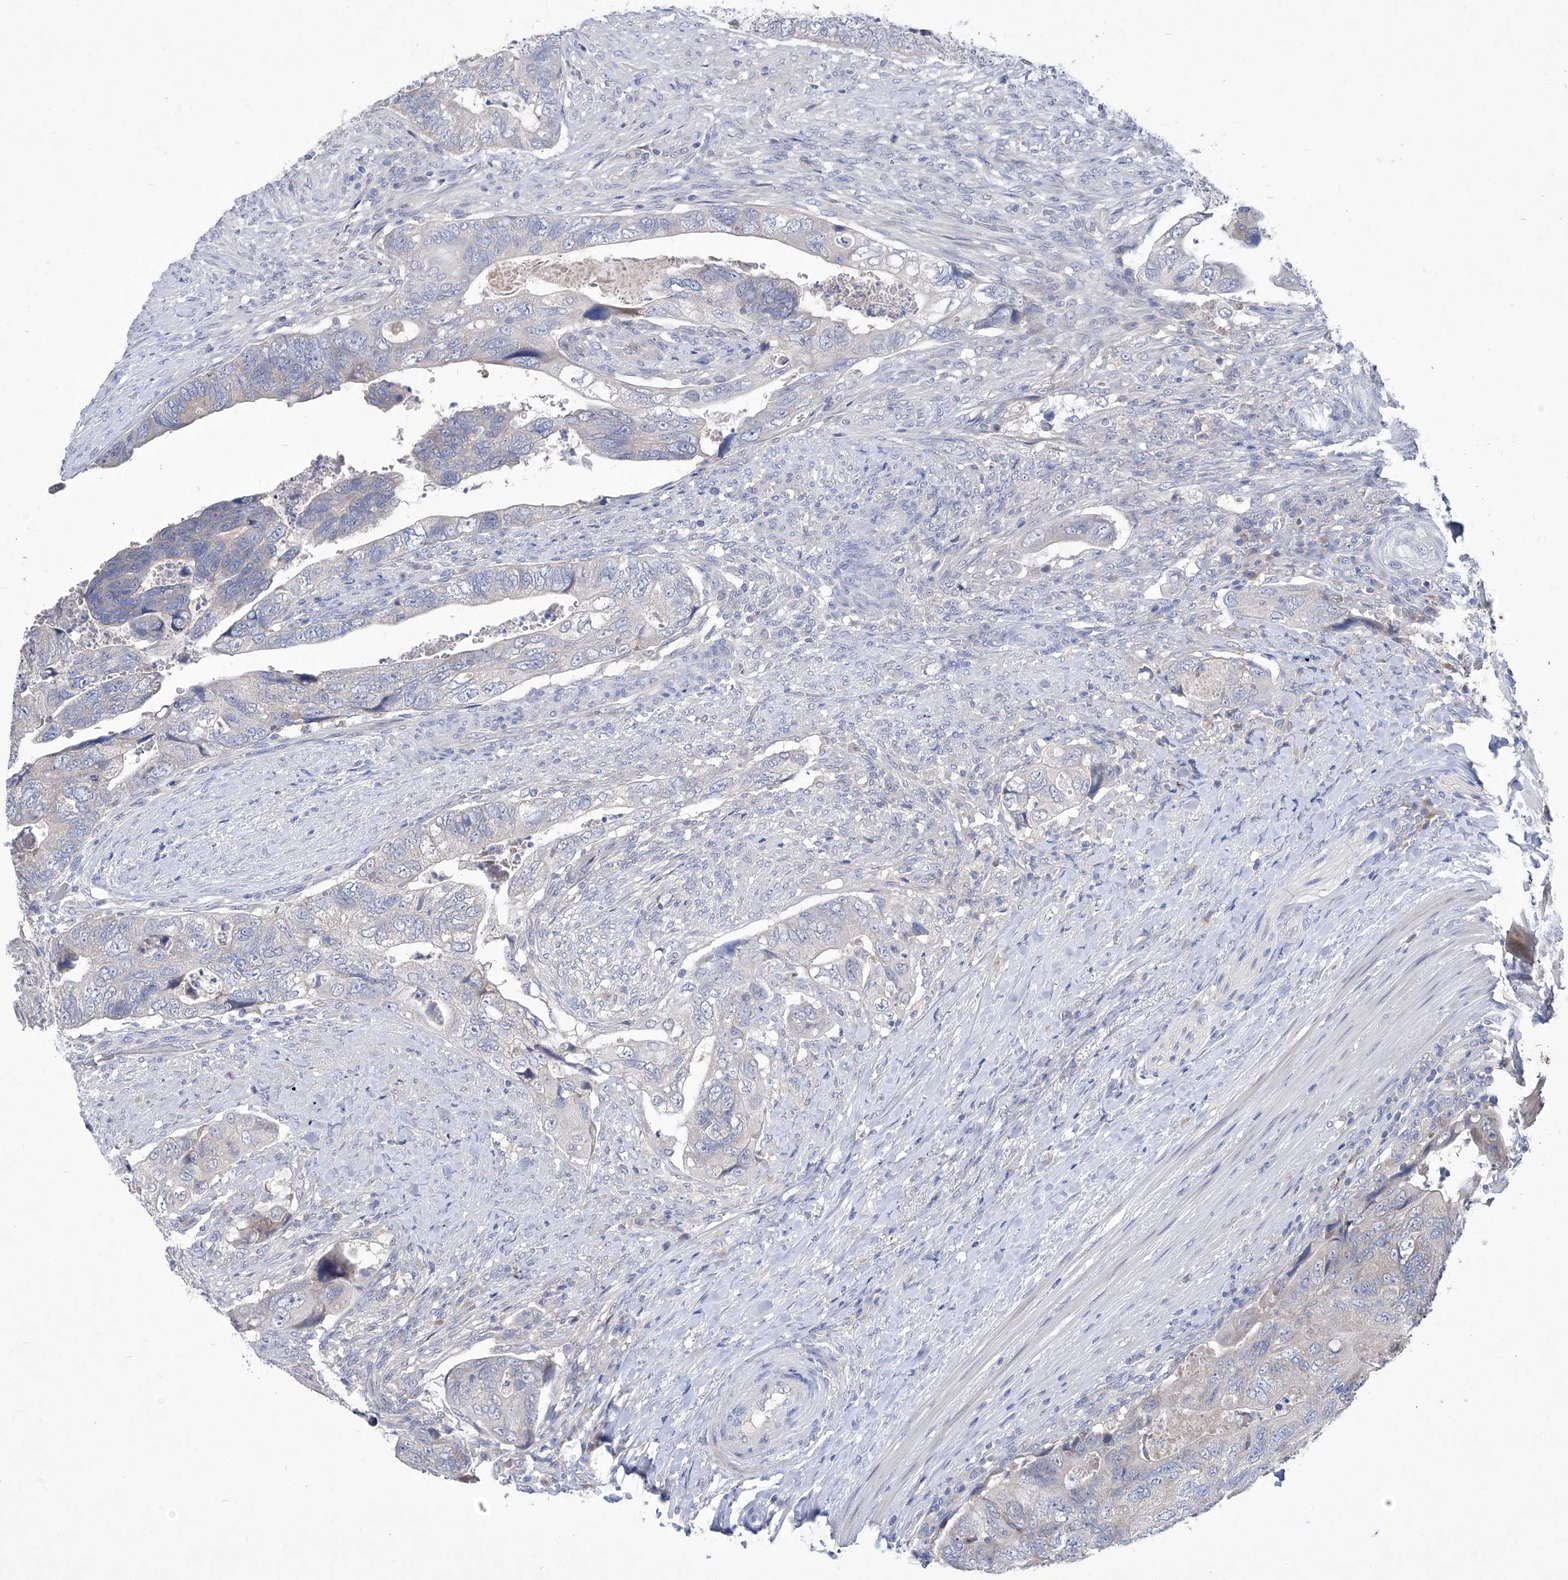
{"staining": {"intensity": "negative", "quantity": "none", "location": "none"}, "tissue": "colorectal cancer", "cell_type": "Tumor cells", "image_type": "cancer", "snomed": [{"axis": "morphology", "description": "Adenocarcinoma, NOS"}, {"axis": "topography", "description": "Rectum"}], "caption": "The micrograph reveals no significant staining in tumor cells of colorectal cancer (adenocarcinoma). (Stains: DAB (3,3'-diaminobenzidine) IHC with hematoxylin counter stain, Microscopy: brightfield microscopy at high magnification).", "gene": "SBK2", "patient": {"sex": "male", "age": 63}}